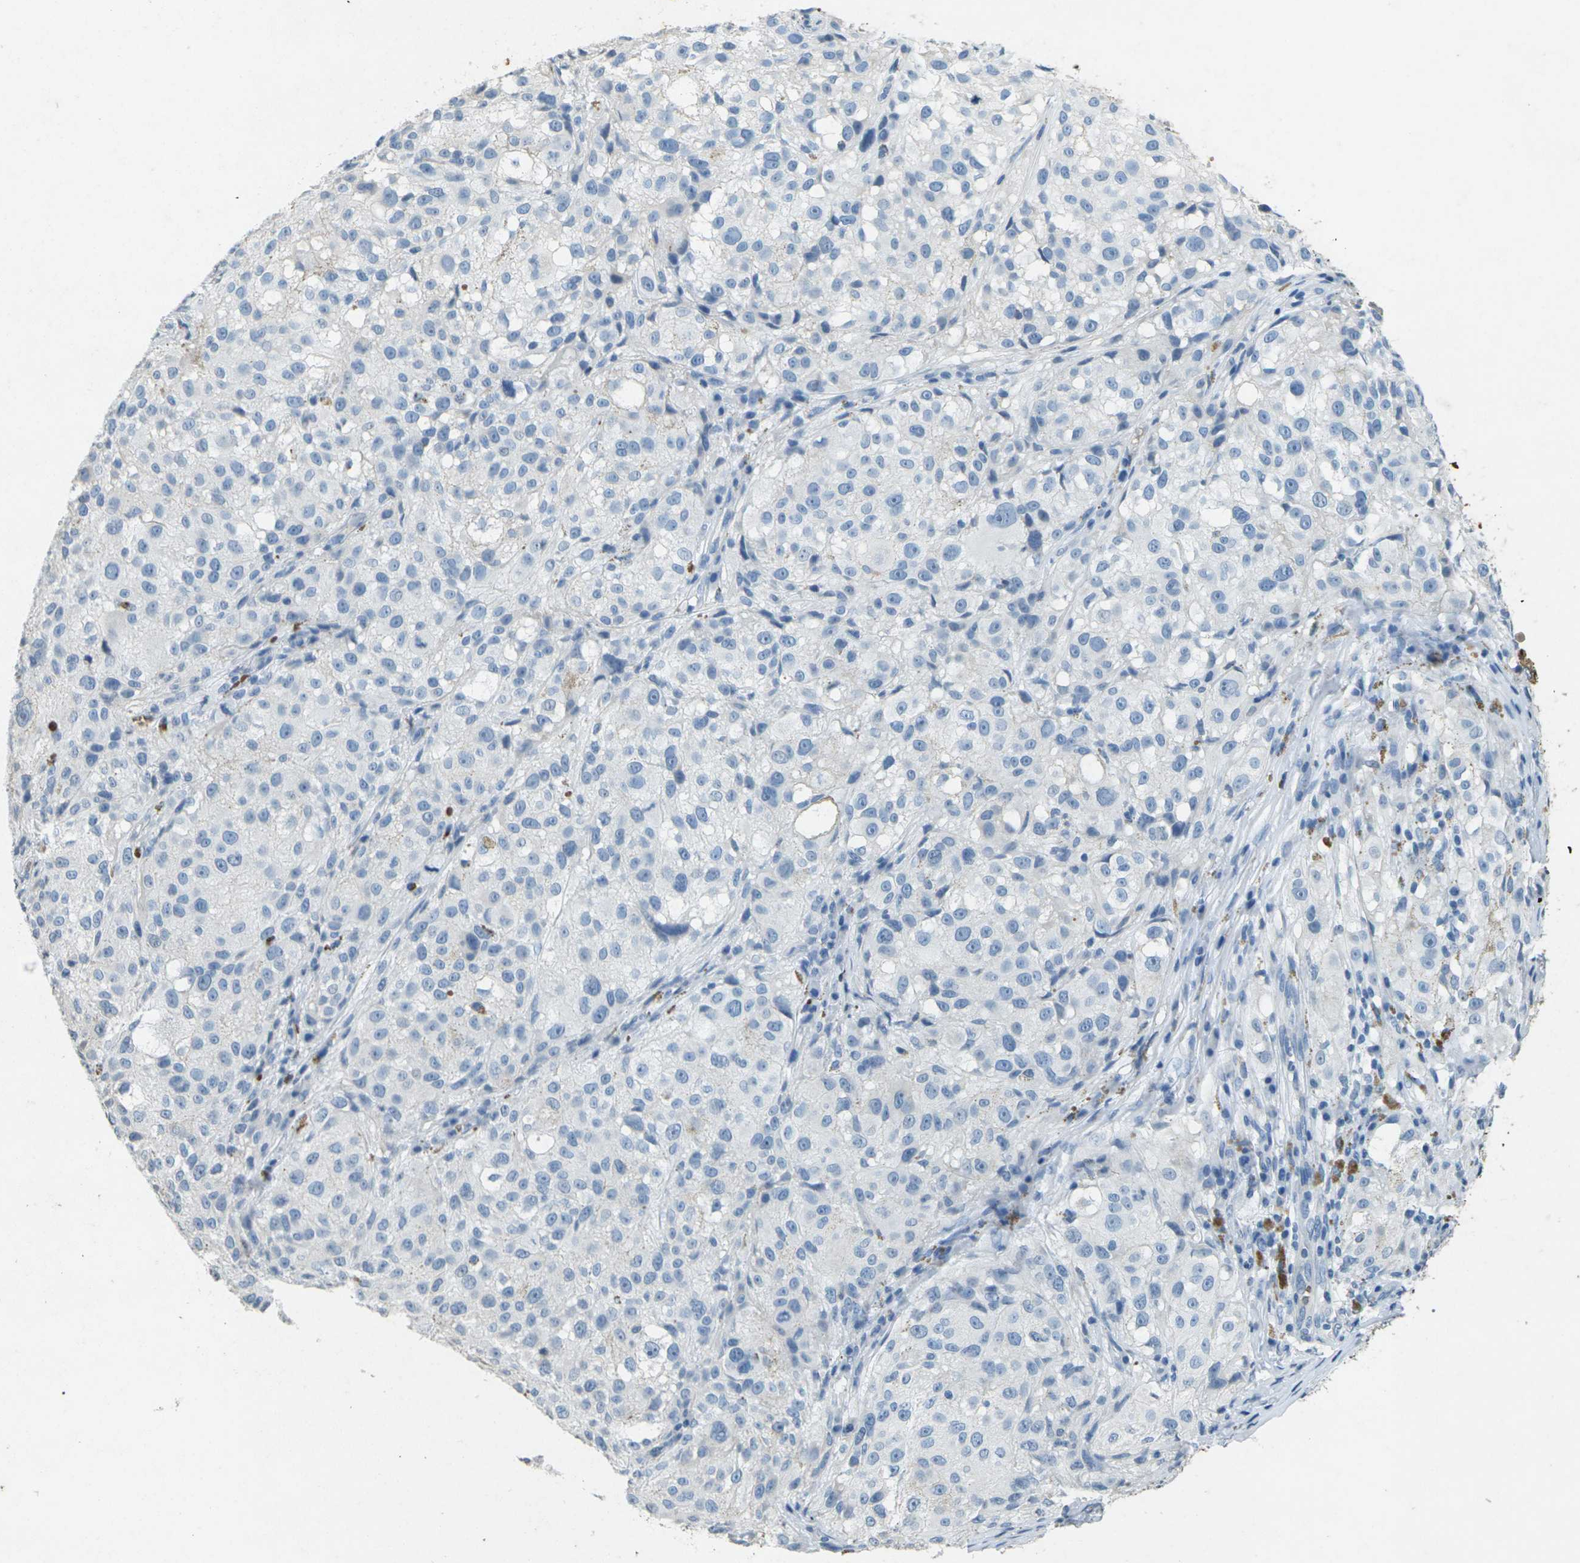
{"staining": {"intensity": "negative", "quantity": "none", "location": "none"}, "tissue": "melanoma", "cell_type": "Tumor cells", "image_type": "cancer", "snomed": [{"axis": "morphology", "description": "Necrosis, NOS"}, {"axis": "morphology", "description": "Malignant melanoma, NOS"}, {"axis": "topography", "description": "Skin"}], "caption": "DAB (3,3'-diaminobenzidine) immunohistochemical staining of human malignant melanoma displays no significant staining in tumor cells. Brightfield microscopy of immunohistochemistry (IHC) stained with DAB (brown) and hematoxylin (blue), captured at high magnification.", "gene": "HBB", "patient": {"sex": "female", "age": 87}}